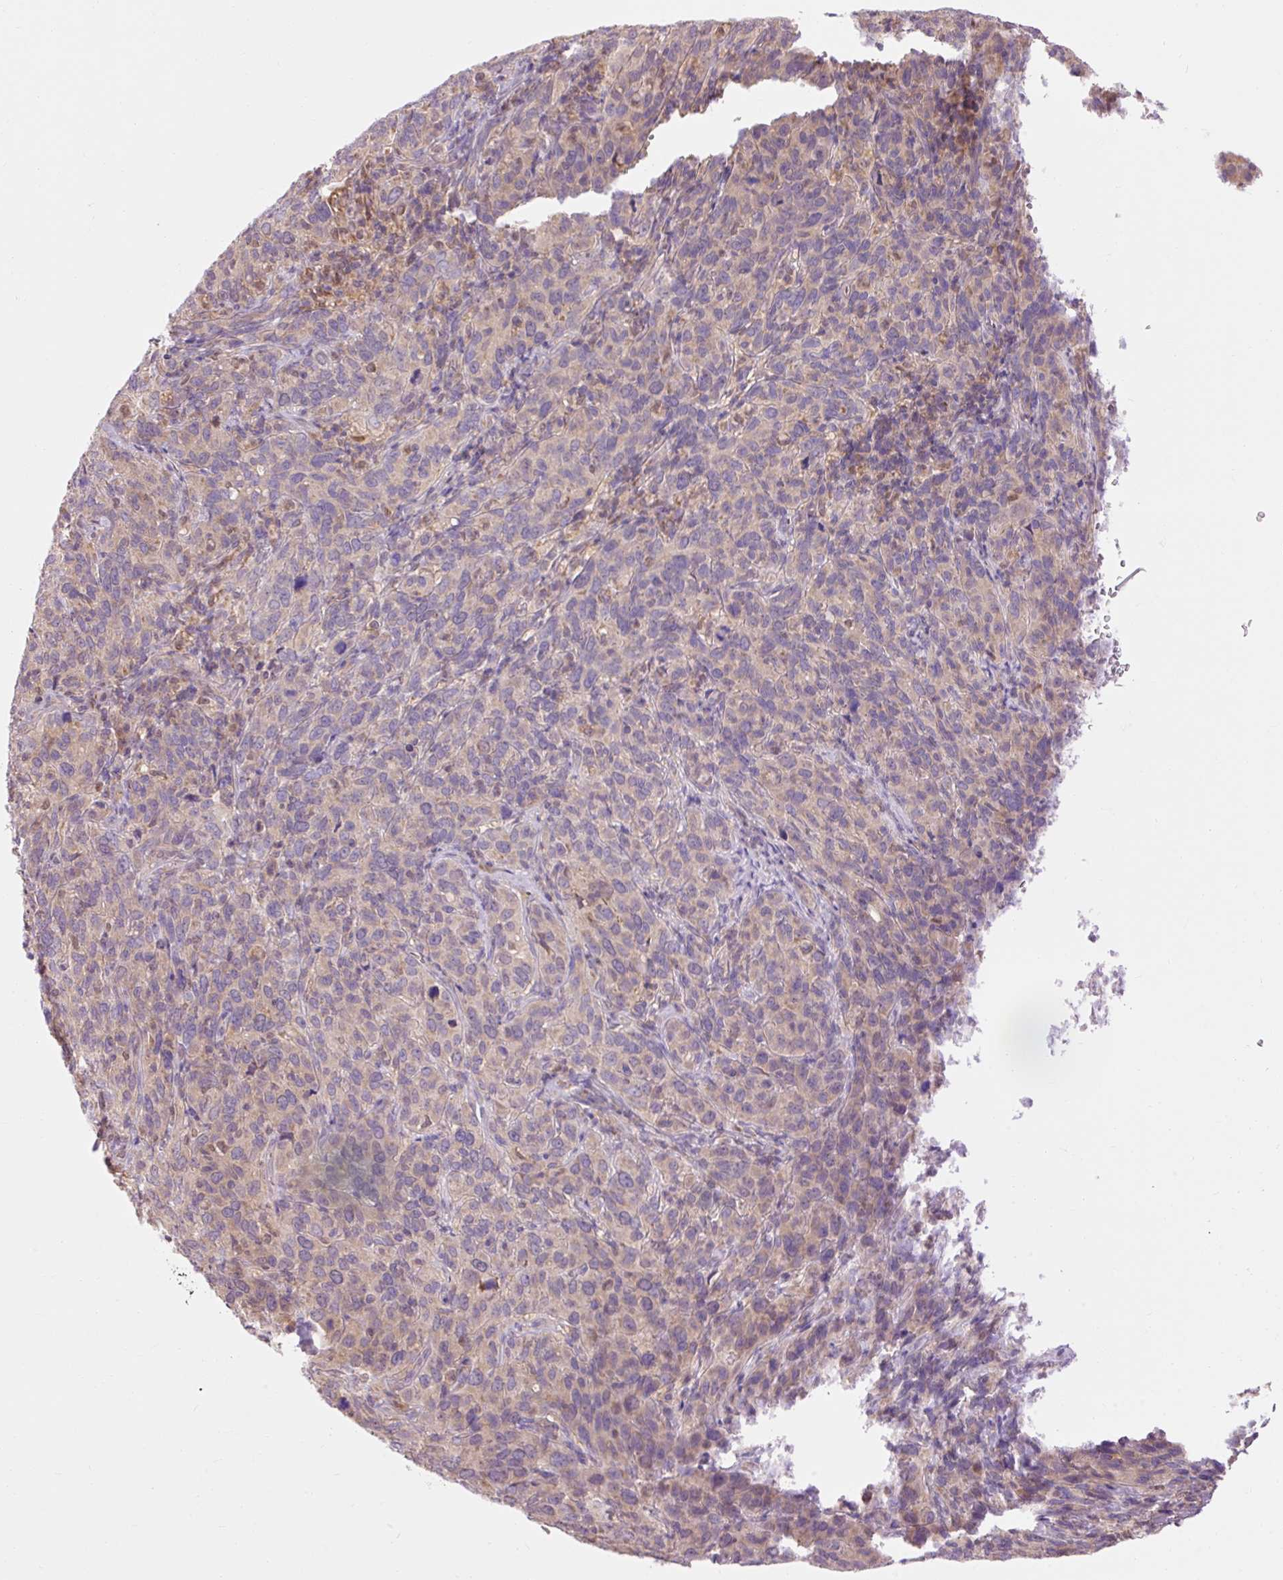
{"staining": {"intensity": "negative", "quantity": "none", "location": "none"}, "tissue": "cervical cancer", "cell_type": "Tumor cells", "image_type": "cancer", "snomed": [{"axis": "morphology", "description": "Normal tissue, NOS"}, {"axis": "morphology", "description": "Squamous cell carcinoma, NOS"}, {"axis": "topography", "description": "Cervix"}], "caption": "Cervical cancer was stained to show a protein in brown. There is no significant positivity in tumor cells.", "gene": "IMMT", "patient": {"sex": "female", "age": 51}}